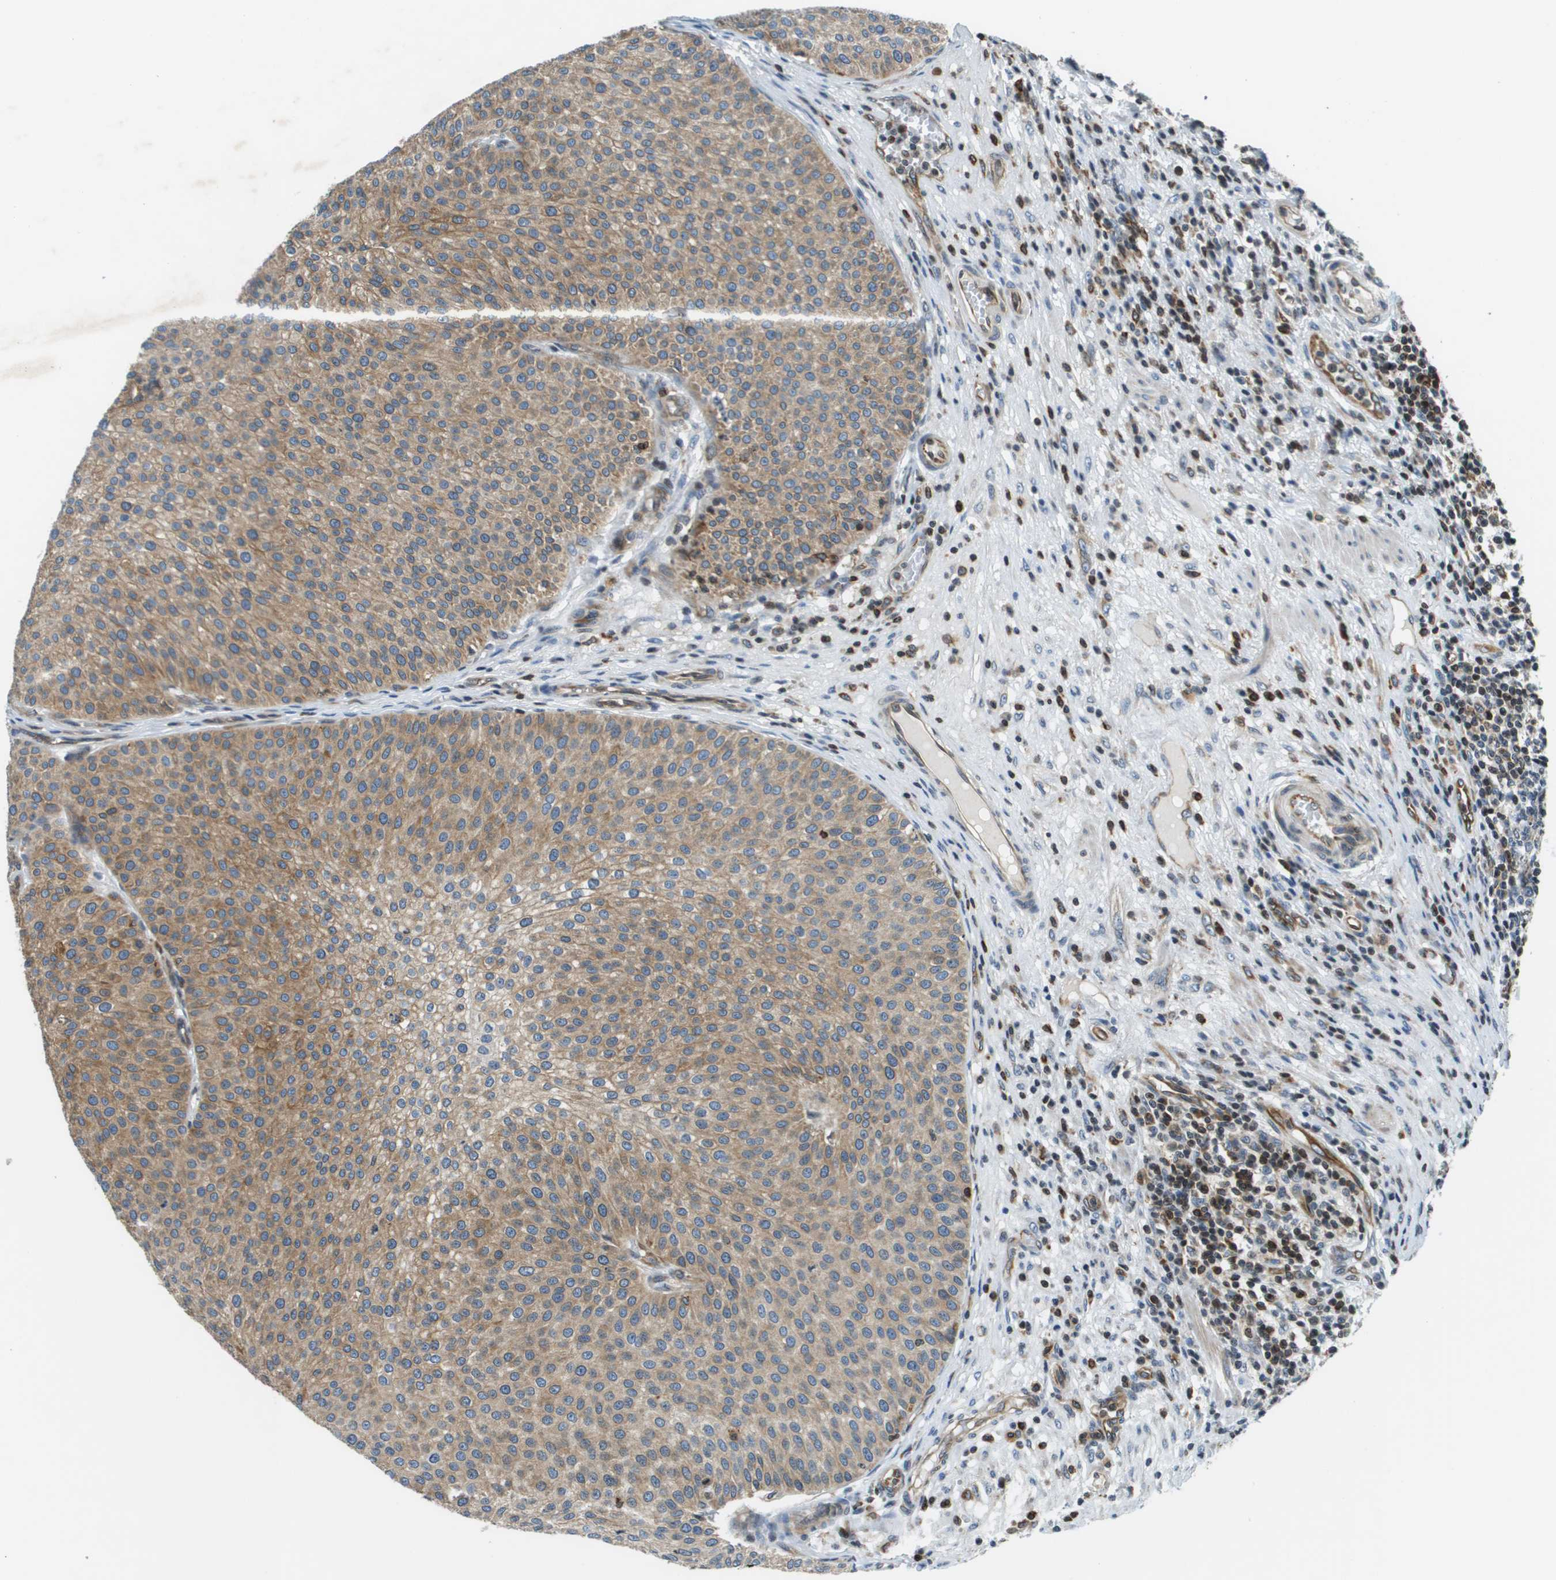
{"staining": {"intensity": "moderate", "quantity": ">75%", "location": "cytoplasmic/membranous"}, "tissue": "urothelial cancer", "cell_type": "Tumor cells", "image_type": "cancer", "snomed": [{"axis": "morphology", "description": "Urothelial carcinoma, Low grade"}, {"axis": "topography", "description": "Smooth muscle"}, {"axis": "topography", "description": "Urinary bladder"}], "caption": "A photomicrograph of human urothelial cancer stained for a protein demonstrates moderate cytoplasmic/membranous brown staining in tumor cells. The staining was performed using DAB (3,3'-diaminobenzidine) to visualize the protein expression in brown, while the nuclei were stained in blue with hematoxylin (Magnification: 20x).", "gene": "ESYT1", "patient": {"sex": "male", "age": 60}}